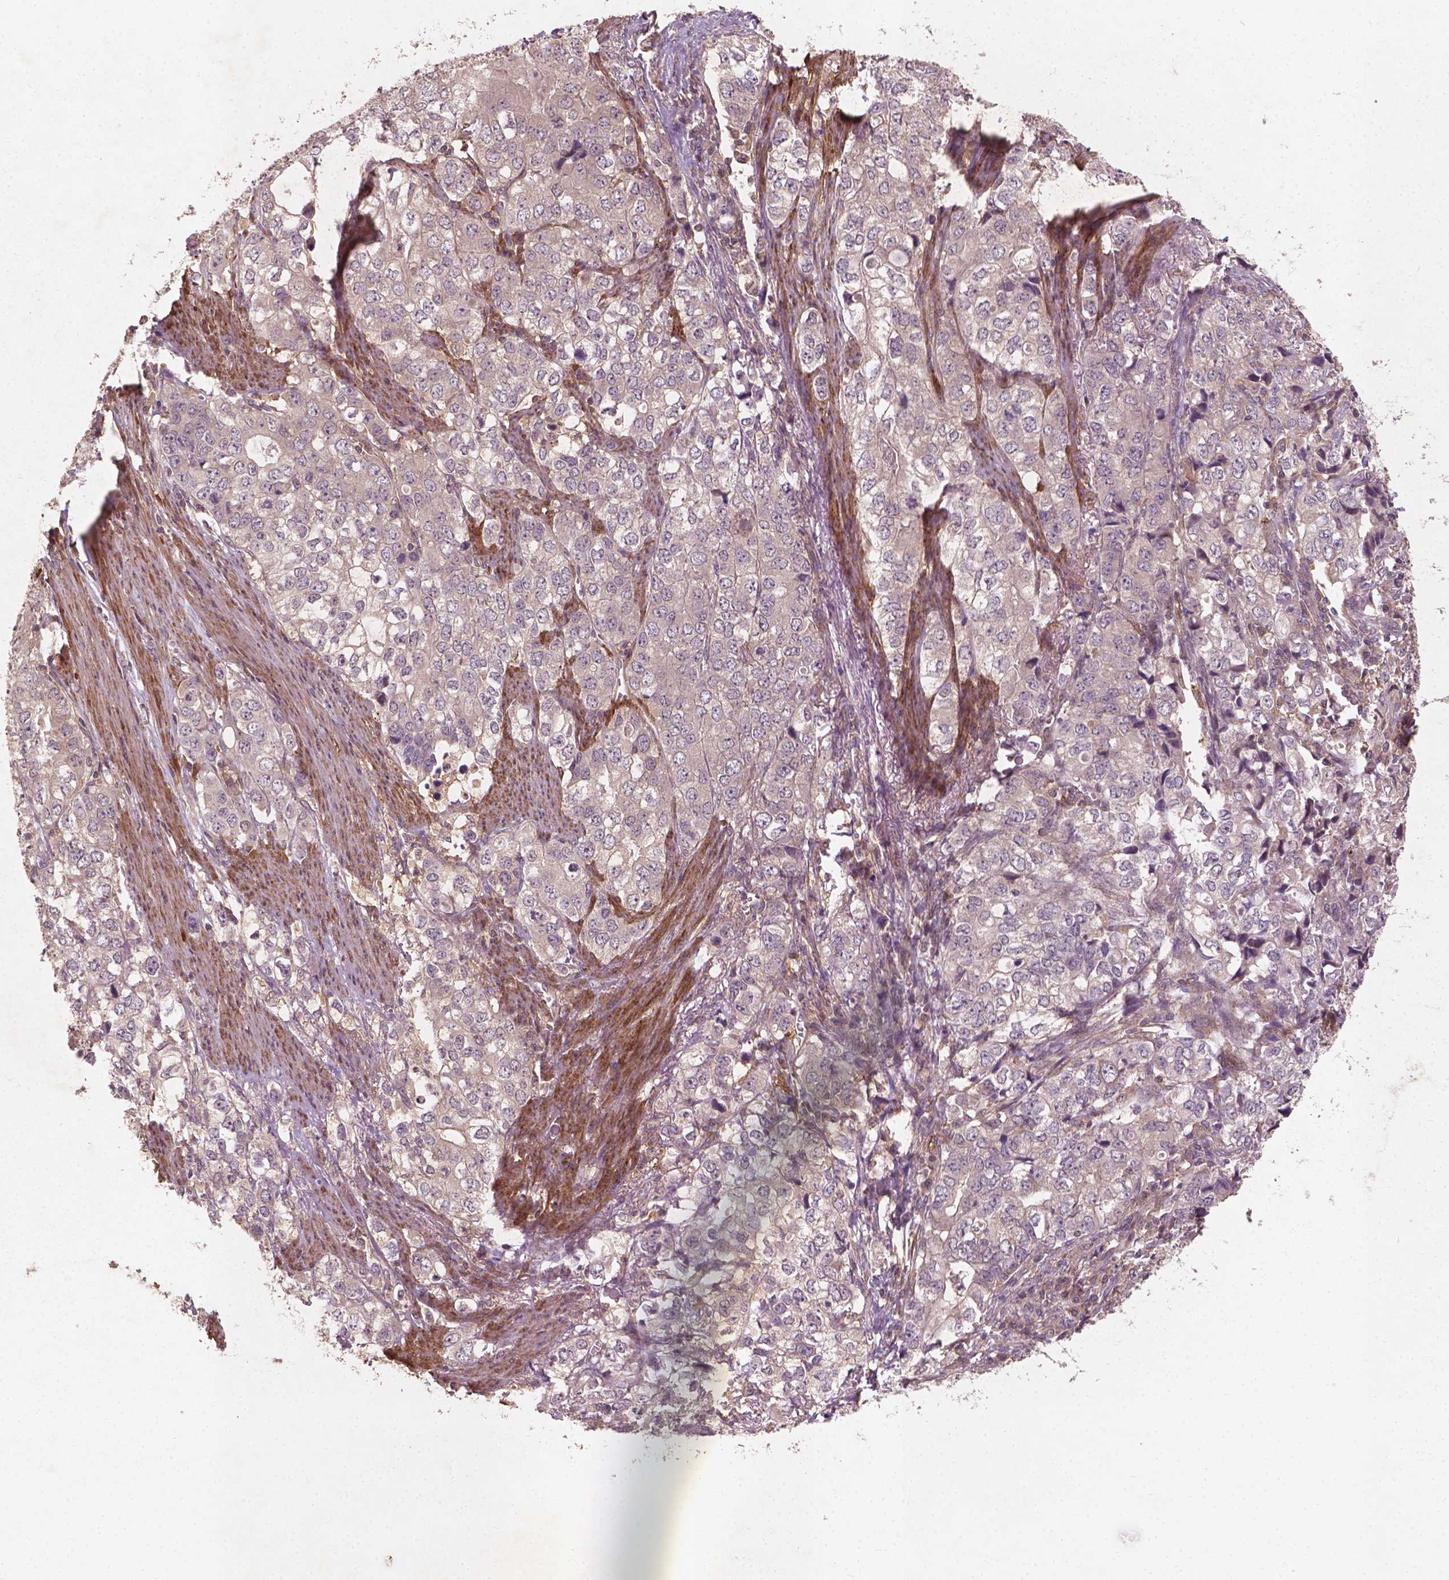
{"staining": {"intensity": "weak", "quantity": "<25%", "location": "cytoplasmic/membranous"}, "tissue": "stomach cancer", "cell_type": "Tumor cells", "image_type": "cancer", "snomed": [{"axis": "morphology", "description": "Adenocarcinoma, NOS"}, {"axis": "topography", "description": "Stomach, lower"}], "caption": "DAB (3,3'-diaminobenzidine) immunohistochemical staining of human adenocarcinoma (stomach) reveals no significant positivity in tumor cells.", "gene": "CYFIP2", "patient": {"sex": "female", "age": 72}}